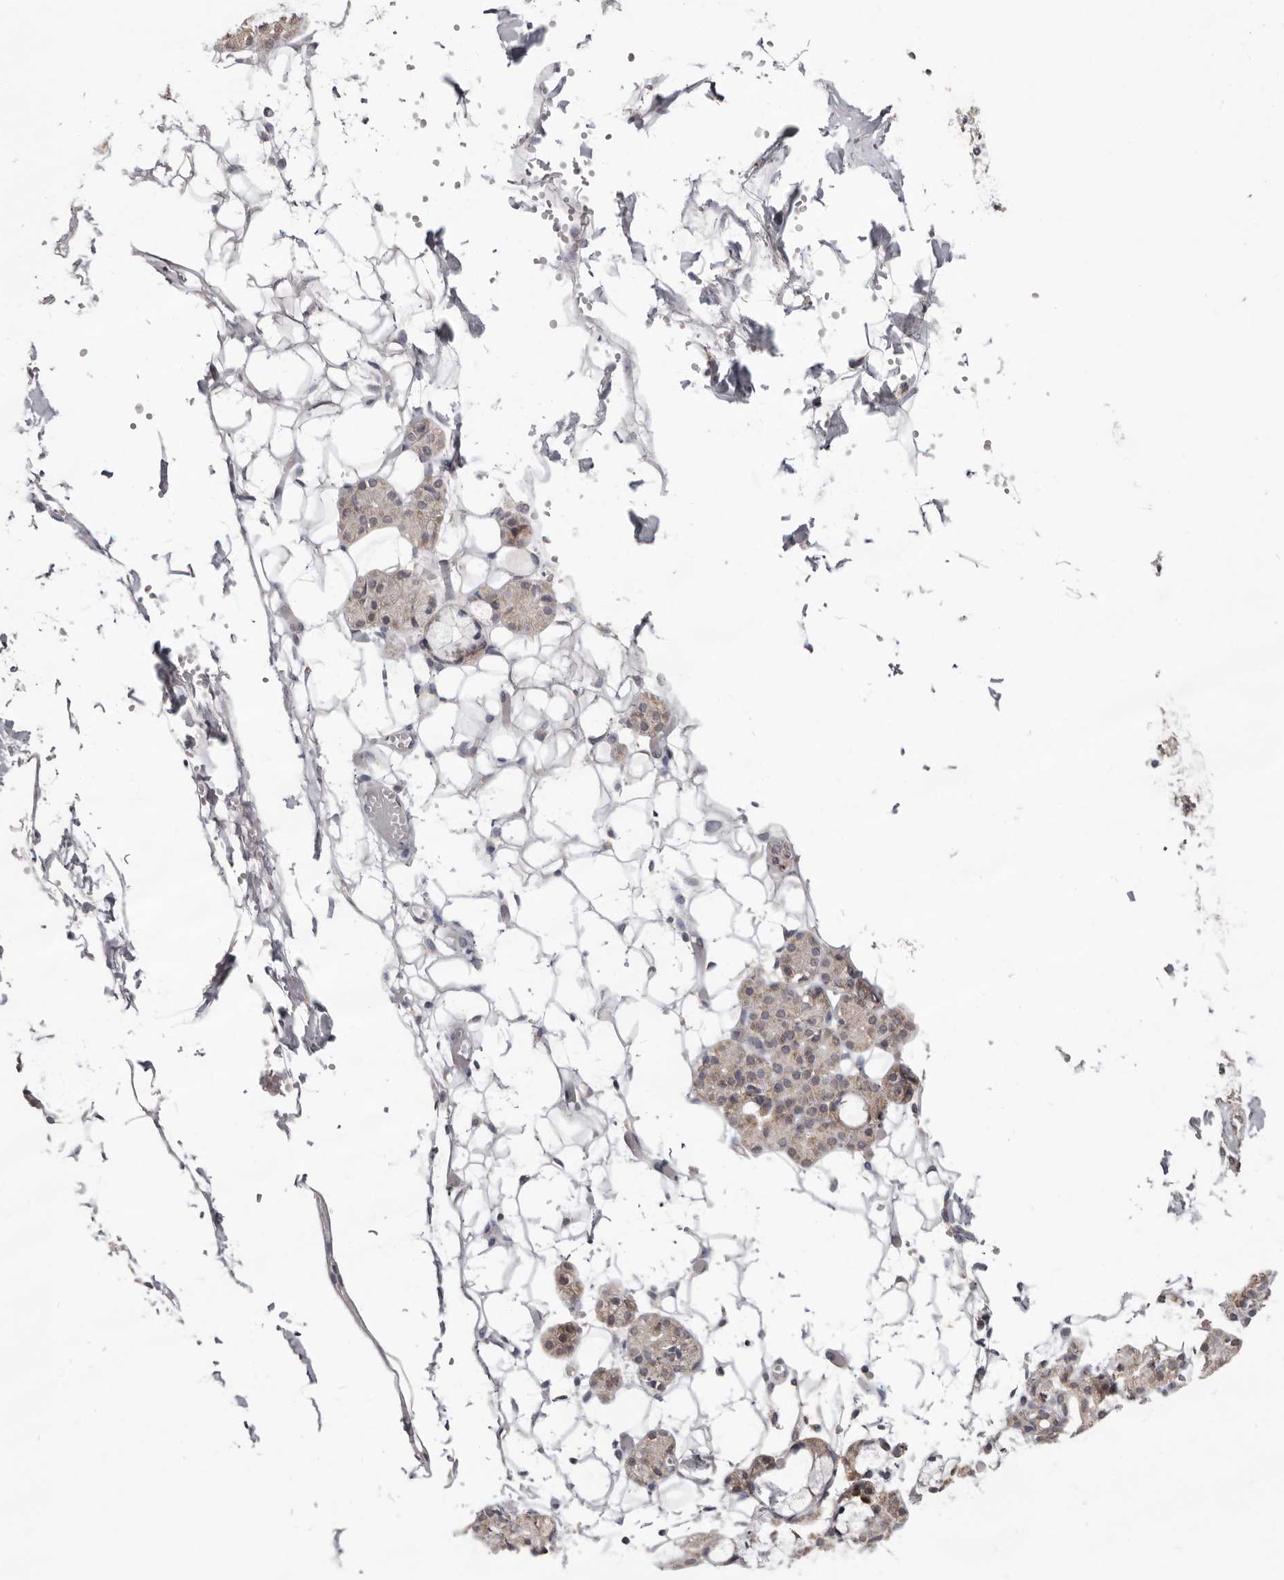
{"staining": {"intensity": "moderate", "quantity": "<25%", "location": "cytoplasmic/membranous"}, "tissue": "salivary gland", "cell_type": "Glandular cells", "image_type": "normal", "snomed": [{"axis": "morphology", "description": "Normal tissue, NOS"}, {"axis": "topography", "description": "Salivary gland"}], "caption": "A high-resolution photomicrograph shows immunohistochemistry (IHC) staining of unremarkable salivary gland, which shows moderate cytoplasmic/membranous positivity in approximately <25% of glandular cells. Nuclei are stained in blue.", "gene": "LINGO2", "patient": {"sex": "male", "age": 63}}